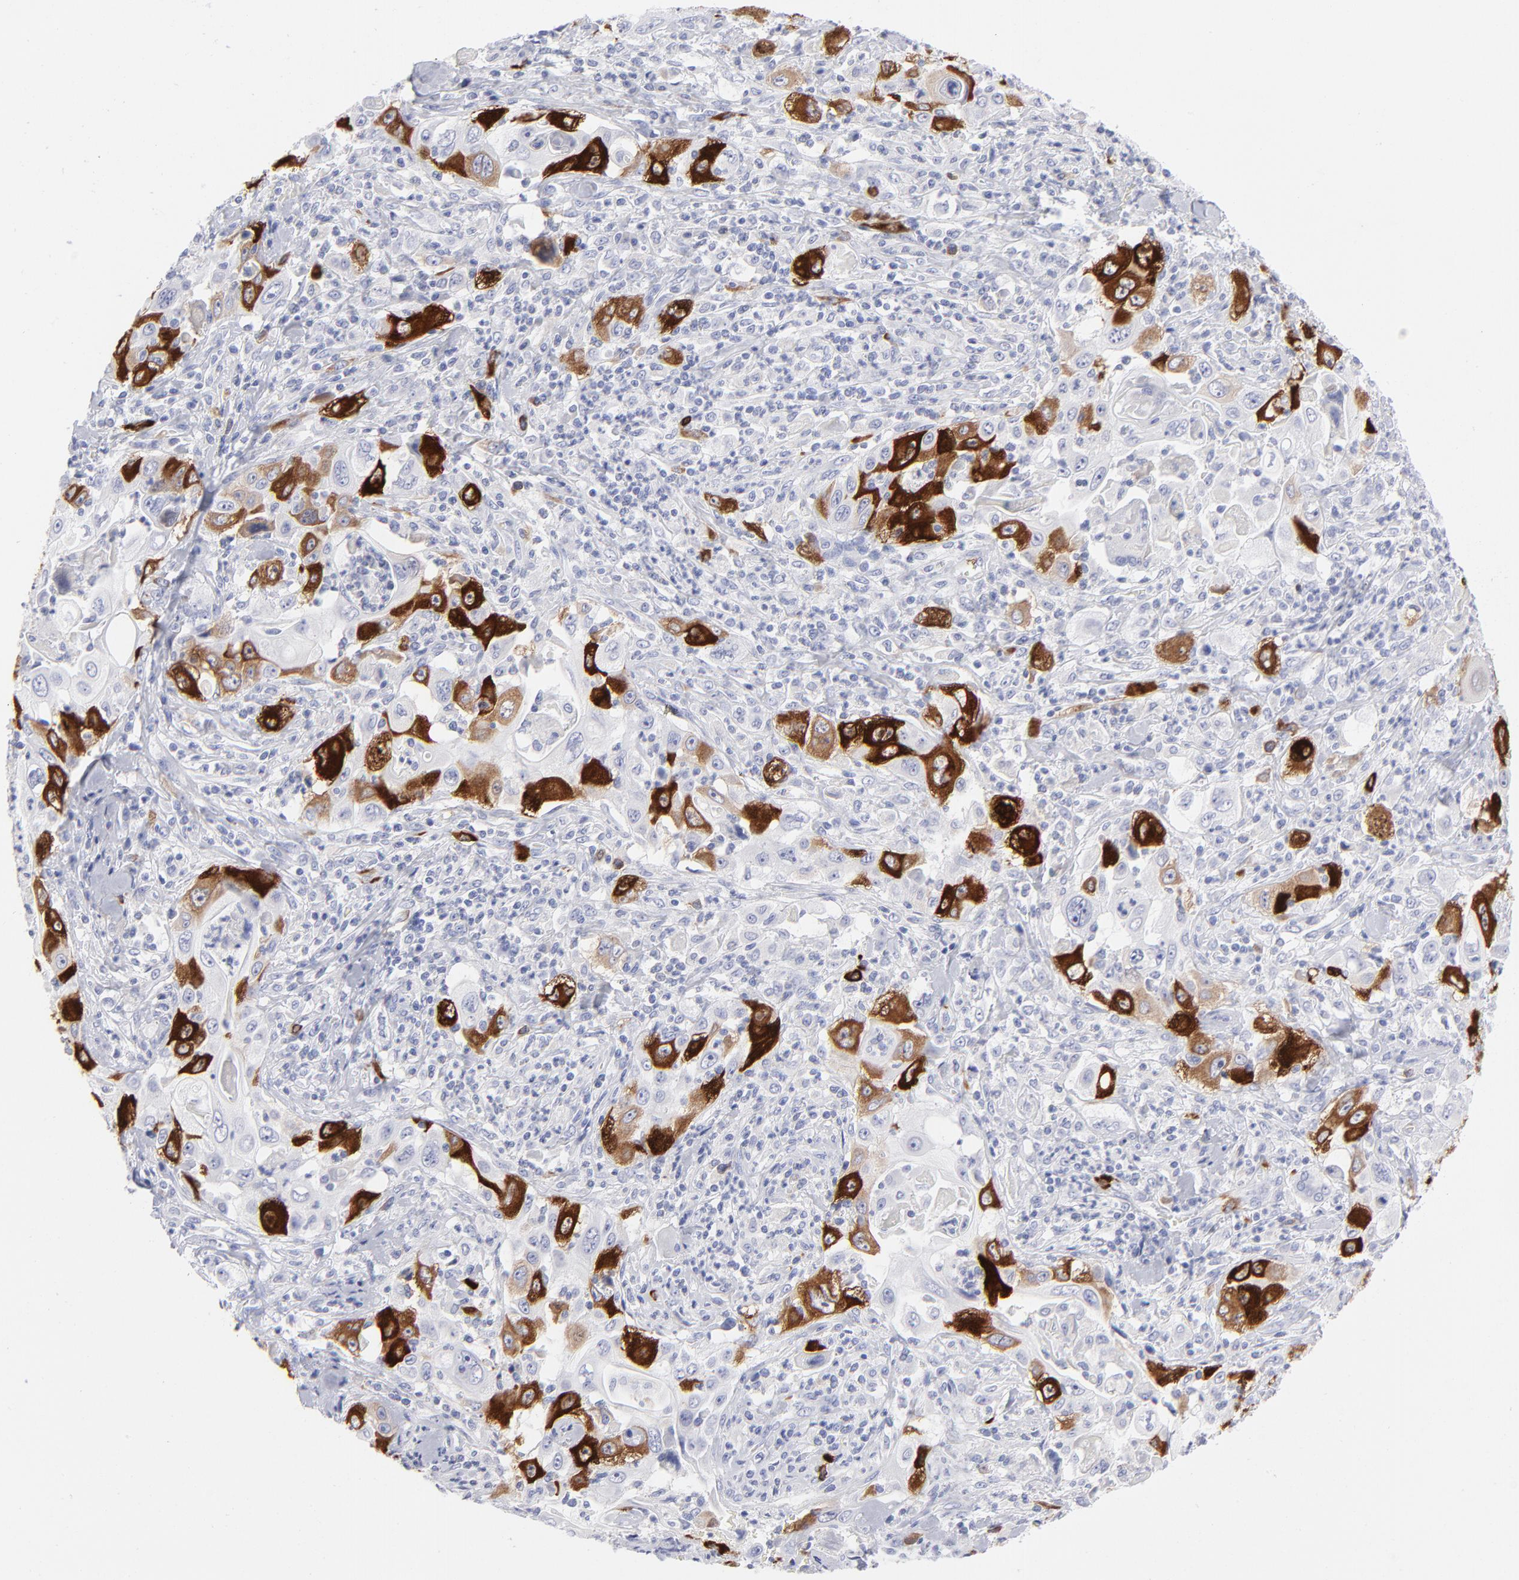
{"staining": {"intensity": "strong", "quantity": "25%-75%", "location": "cytoplasmic/membranous"}, "tissue": "pancreatic cancer", "cell_type": "Tumor cells", "image_type": "cancer", "snomed": [{"axis": "morphology", "description": "Adenocarcinoma, NOS"}, {"axis": "topography", "description": "Pancreas"}], "caption": "DAB immunohistochemical staining of pancreatic cancer shows strong cytoplasmic/membranous protein staining in about 25%-75% of tumor cells. The staining is performed using DAB (3,3'-diaminobenzidine) brown chromogen to label protein expression. The nuclei are counter-stained blue using hematoxylin.", "gene": "CCNB1", "patient": {"sex": "male", "age": 70}}